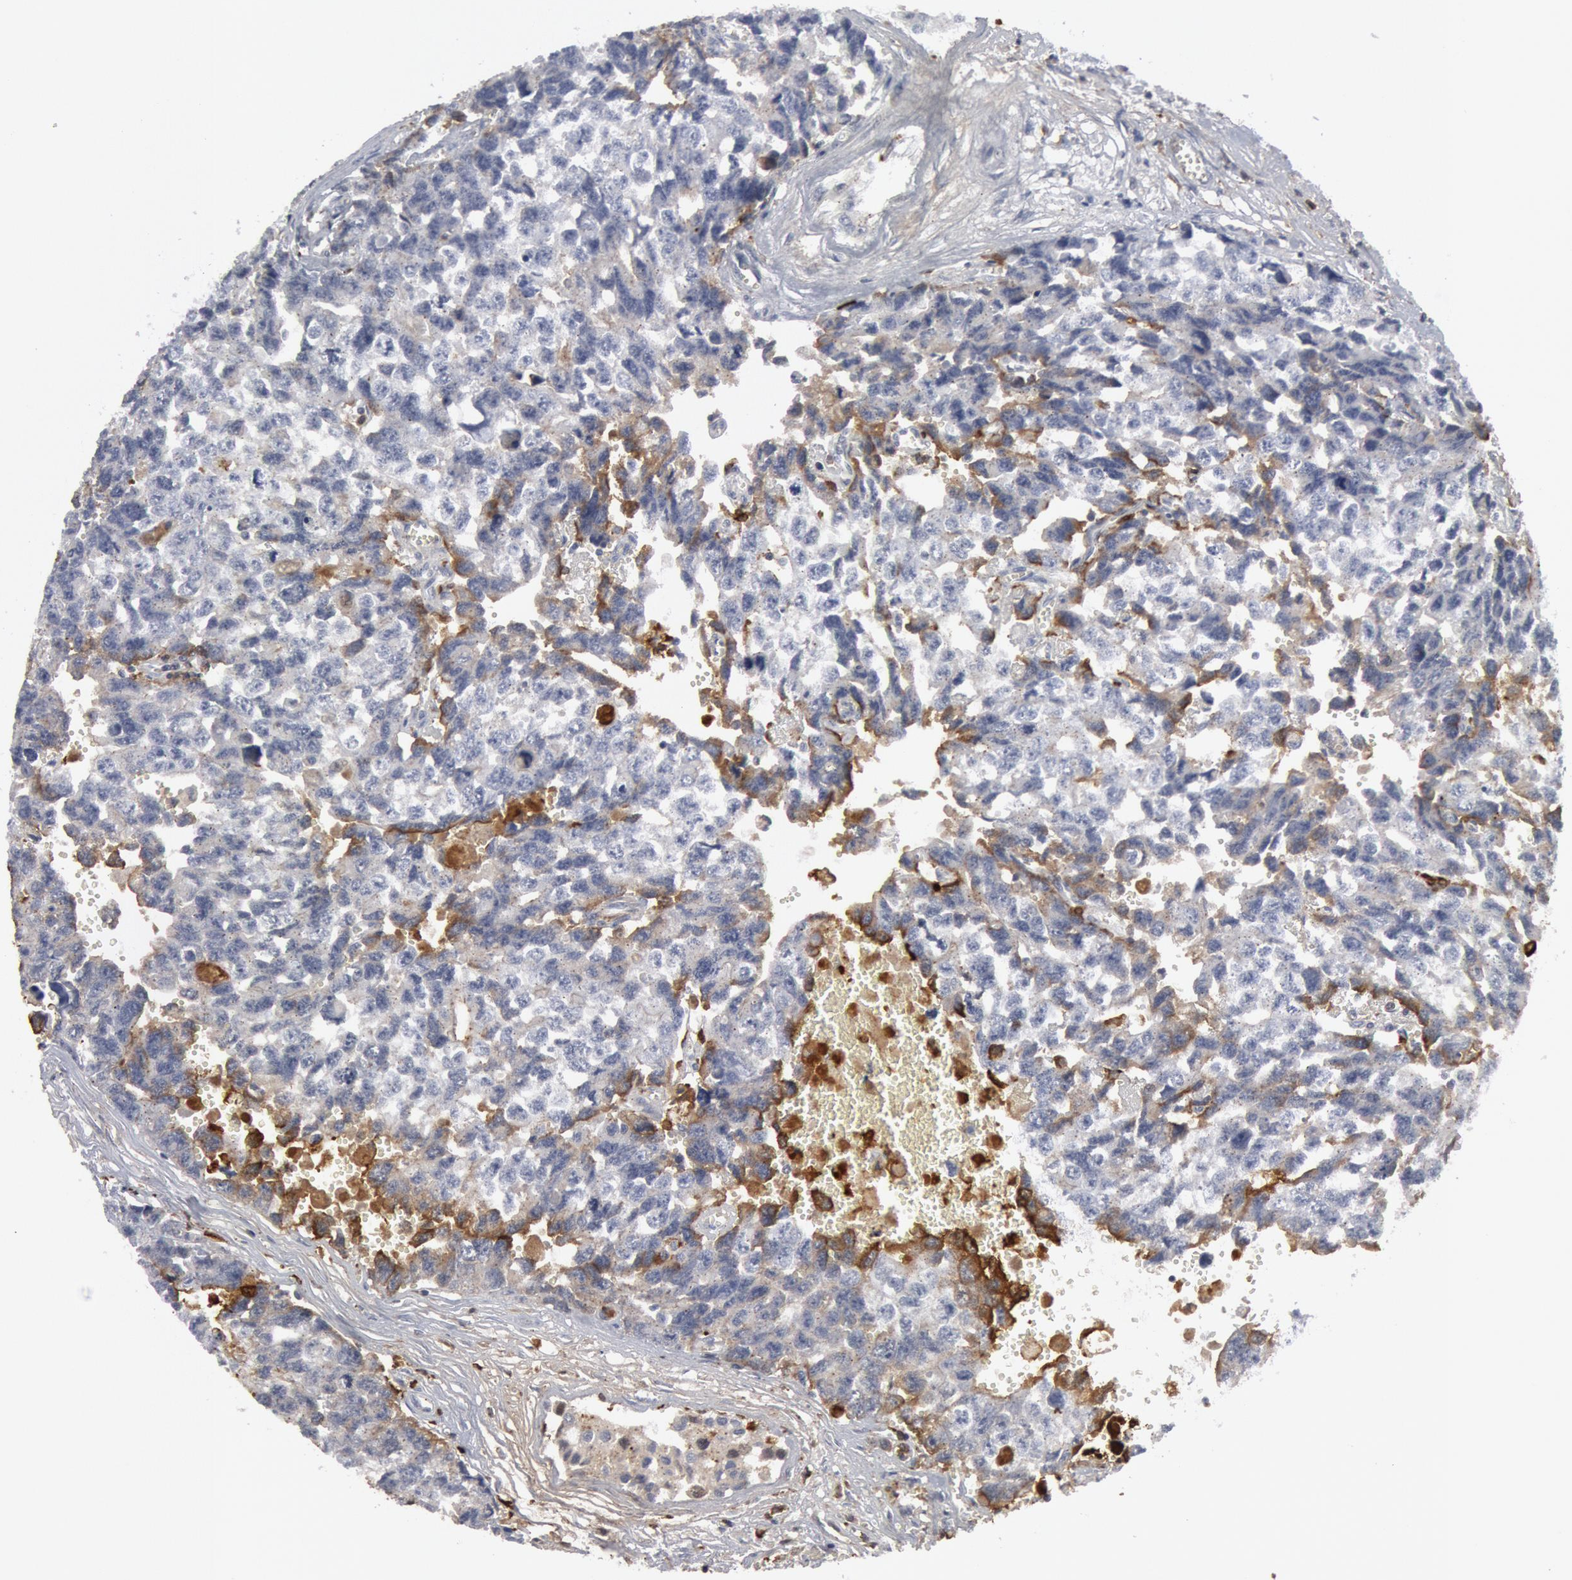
{"staining": {"intensity": "negative", "quantity": "none", "location": "none"}, "tissue": "testis cancer", "cell_type": "Tumor cells", "image_type": "cancer", "snomed": [{"axis": "morphology", "description": "Carcinoma, Embryonal, NOS"}, {"axis": "topography", "description": "Testis"}], "caption": "A histopathology image of embryonal carcinoma (testis) stained for a protein displays no brown staining in tumor cells.", "gene": "C1QC", "patient": {"sex": "male", "age": 31}}